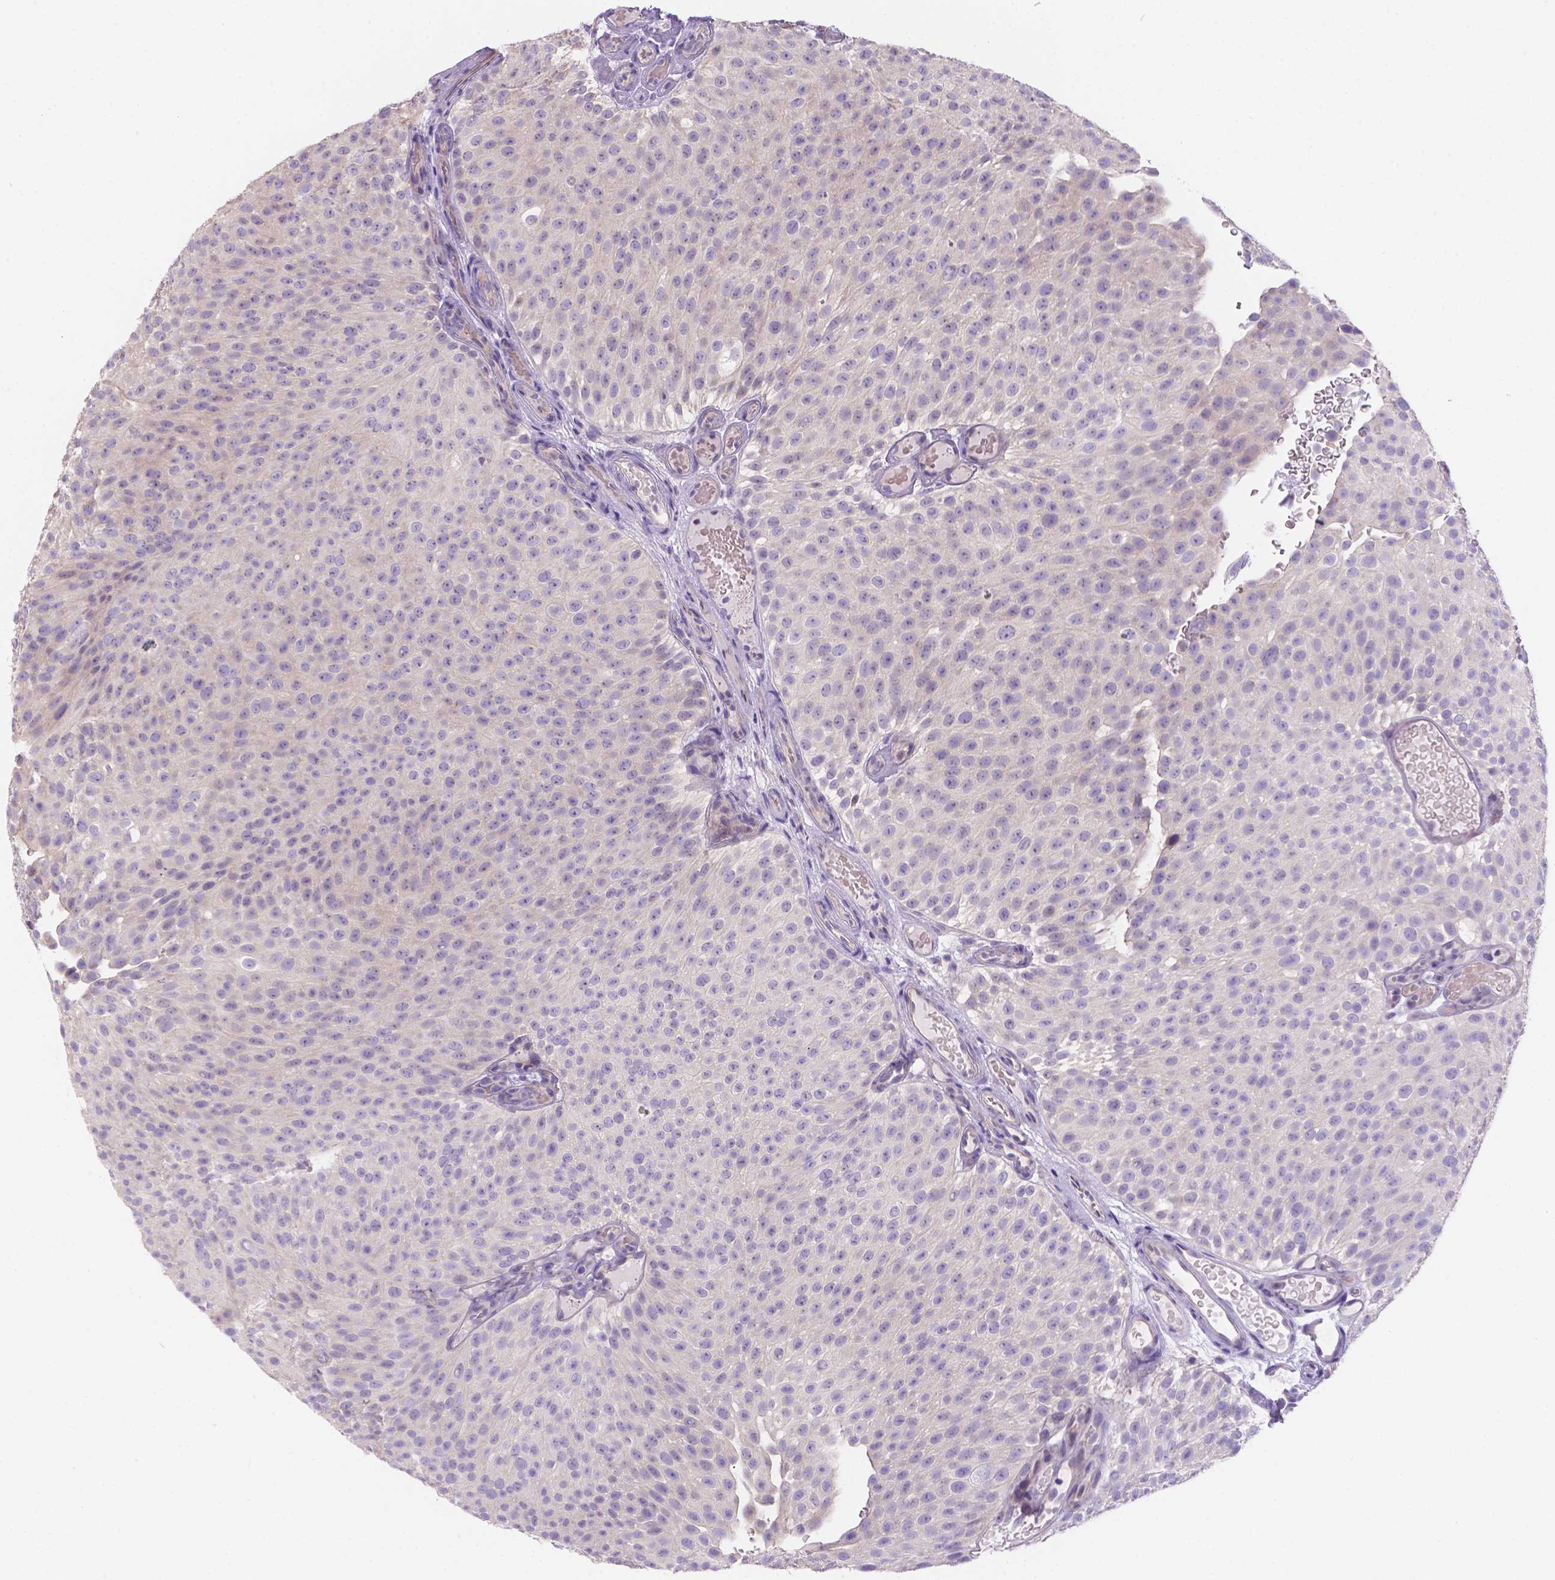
{"staining": {"intensity": "negative", "quantity": "none", "location": "none"}, "tissue": "urothelial cancer", "cell_type": "Tumor cells", "image_type": "cancer", "snomed": [{"axis": "morphology", "description": "Urothelial carcinoma, Low grade"}, {"axis": "topography", "description": "Urinary bladder"}], "caption": "DAB immunohistochemical staining of low-grade urothelial carcinoma demonstrates no significant staining in tumor cells.", "gene": "CD96", "patient": {"sex": "male", "age": 78}}